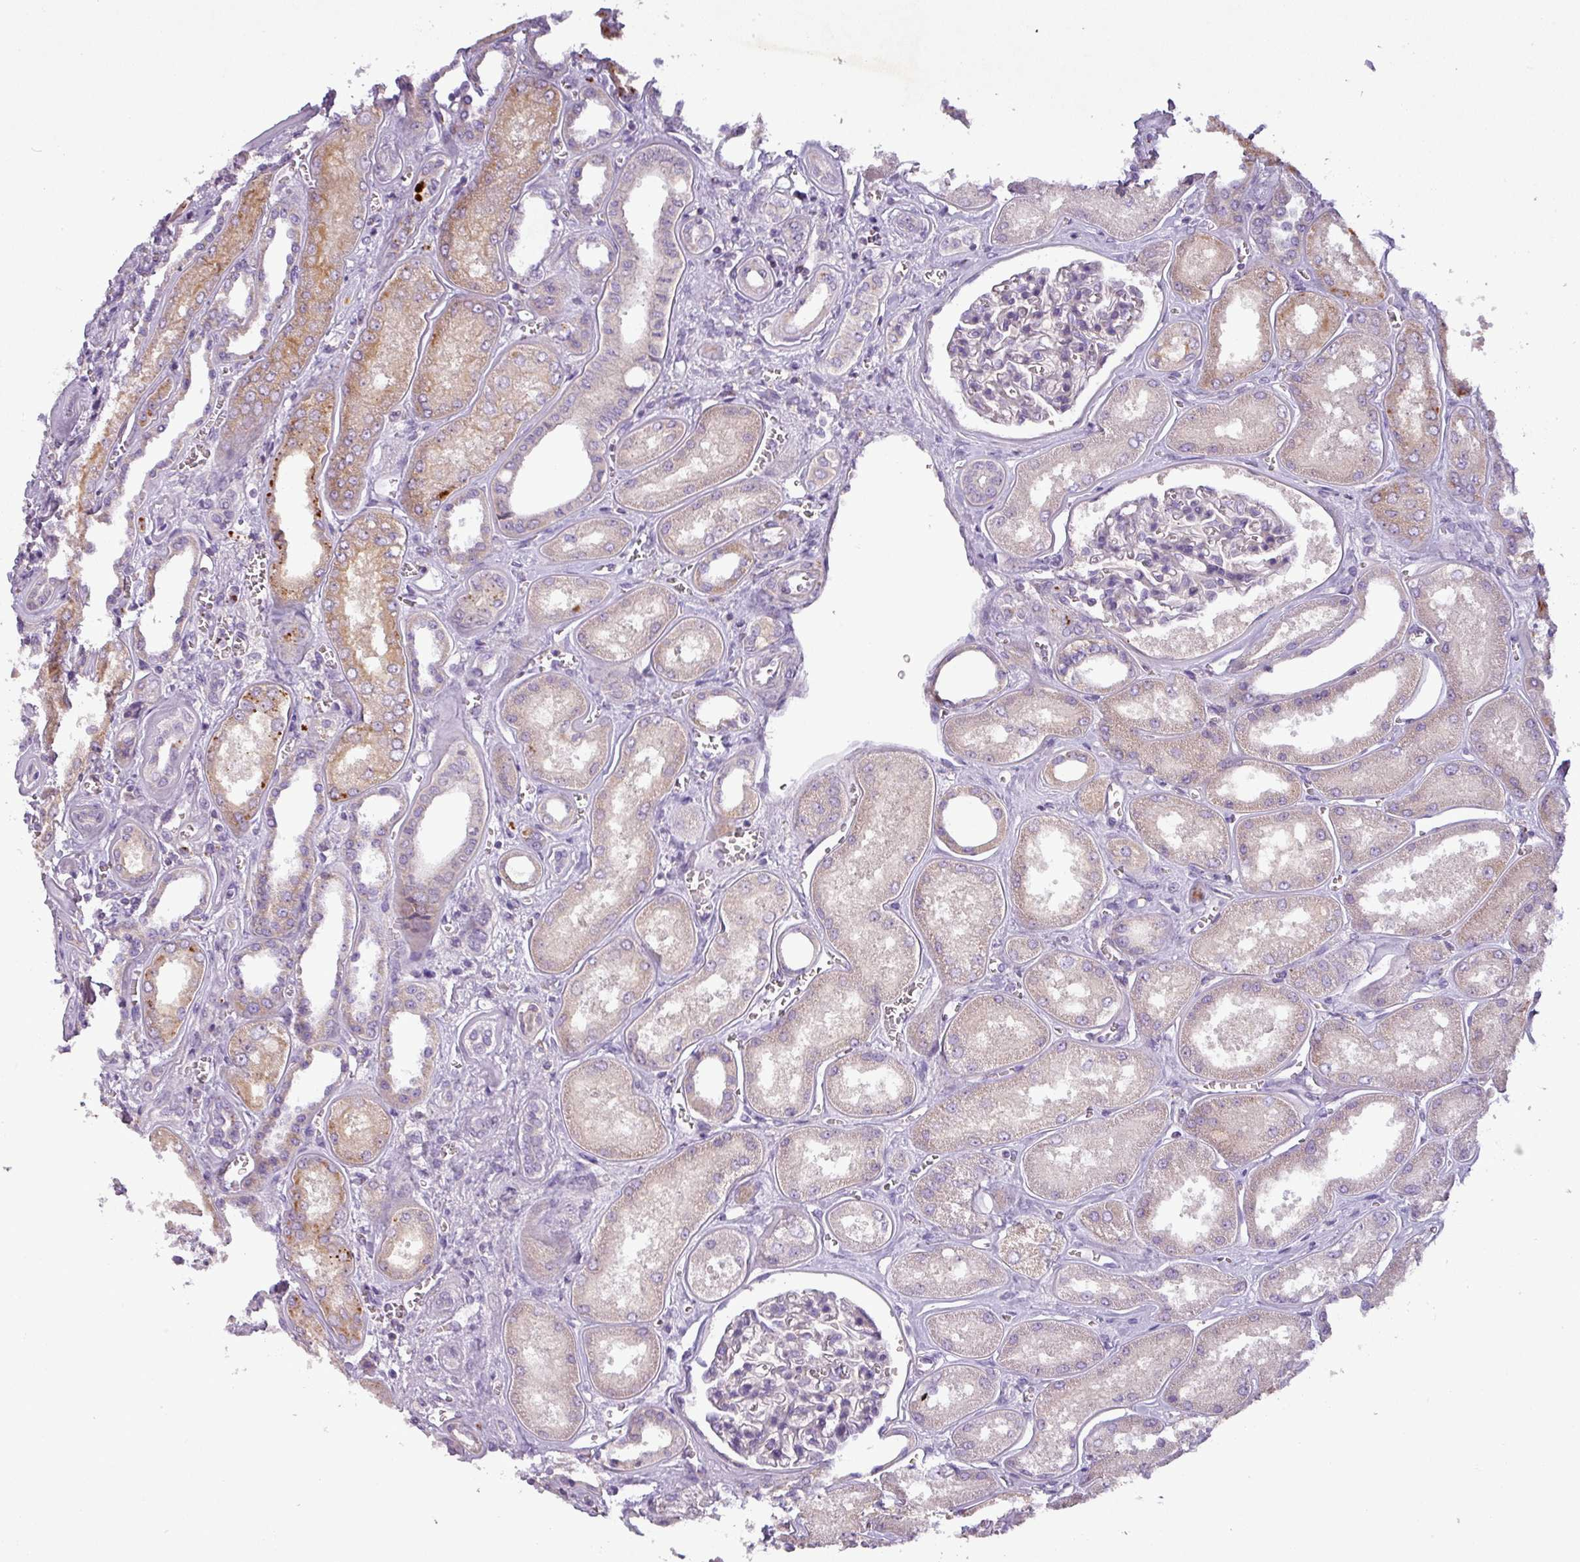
{"staining": {"intensity": "negative", "quantity": "none", "location": "none"}, "tissue": "kidney", "cell_type": "Cells in glomeruli", "image_type": "normal", "snomed": [{"axis": "morphology", "description": "Normal tissue, NOS"}, {"axis": "morphology", "description": "Adenocarcinoma, NOS"}, {"axis": "topography", "description": "Kidney"}], "caption": "This is a histopathology image of IHC staining of unremarkable kidney, which shows no positivity in cells in glomeruli.", "gene": "PNMA6A", "patient": {"sex": "female", "age": 68}}